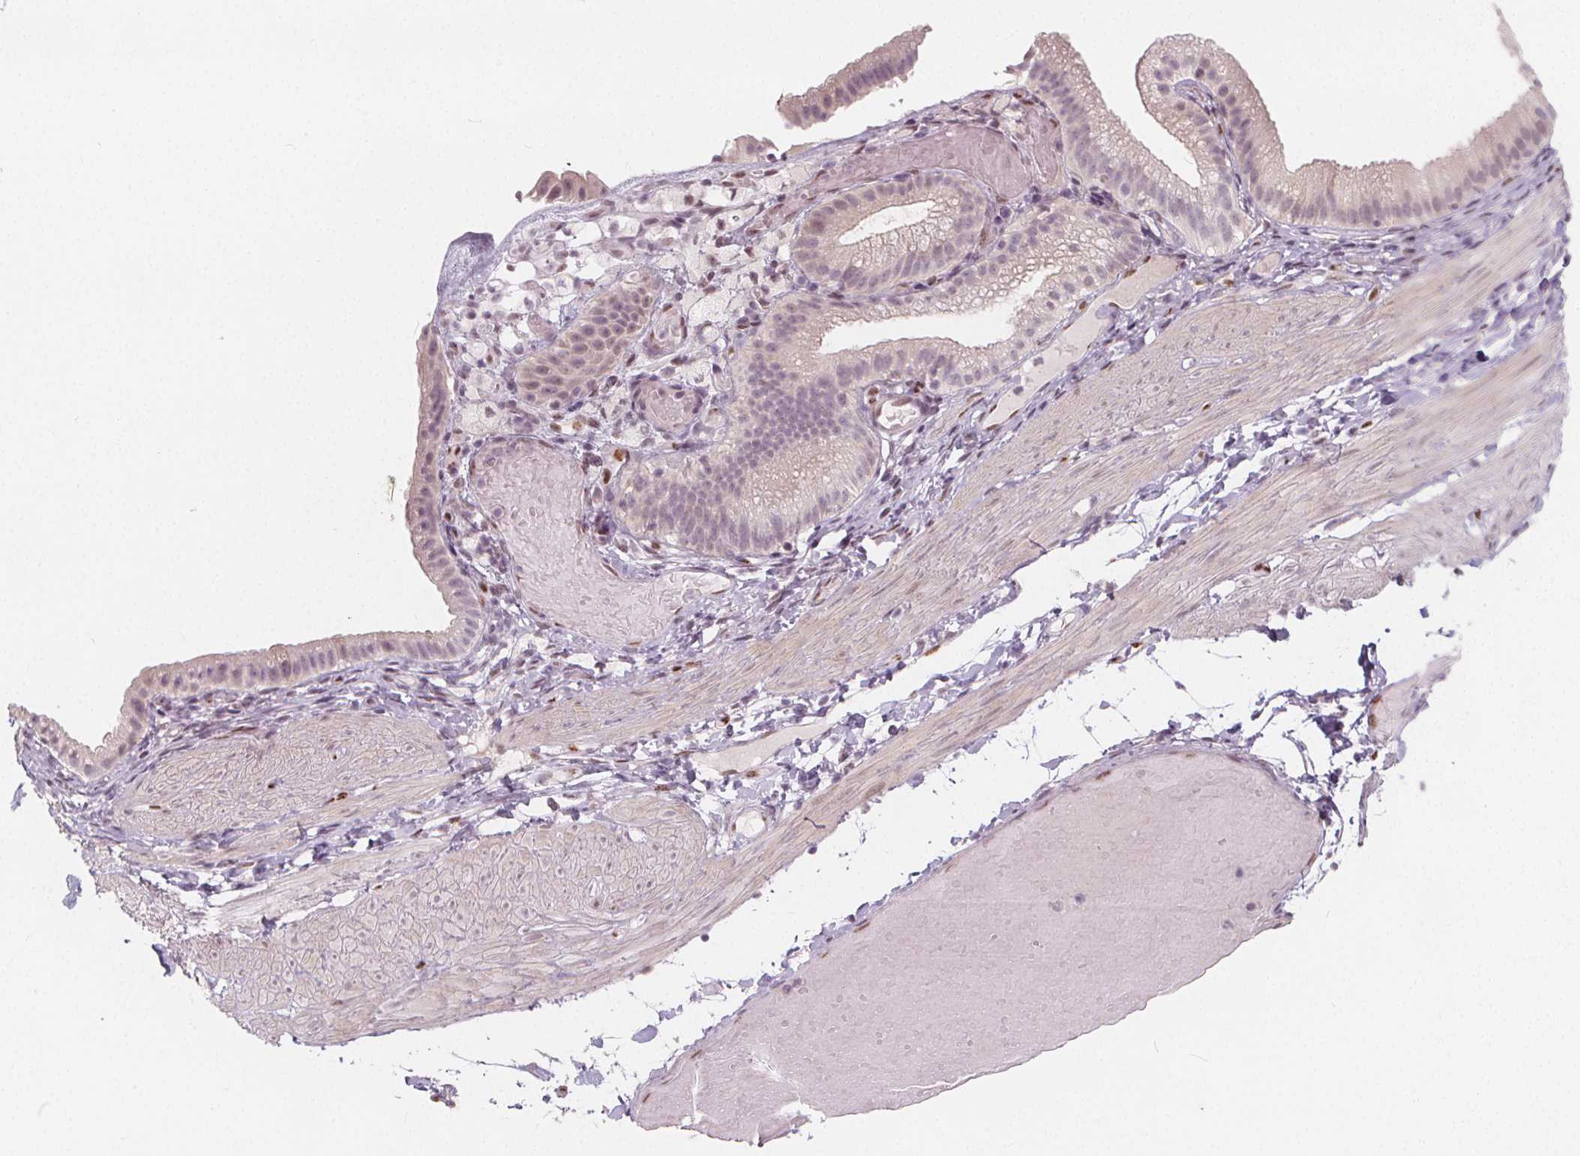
{"staining": {"intensity": "negative", "quantity": "none", "location": "none"}, "tissue": "adipose tissue", "cell_type": "Adipocytes", "image_type": "normal", "snomed": [{"axis": "morphology", "description": "Normal tissue, NOS"}, {"axis": "topography", "description": "Gallbladder"}, {"axis": "topography", "description": "Peripheral nerve tissue"}], "caption": "Immunohistochemical staining of unremarkable human adipose tissue exhibits no significant expression in adipocytes.", "gene": "DRC3", "patient": {"sex": "female", "age": 45}}